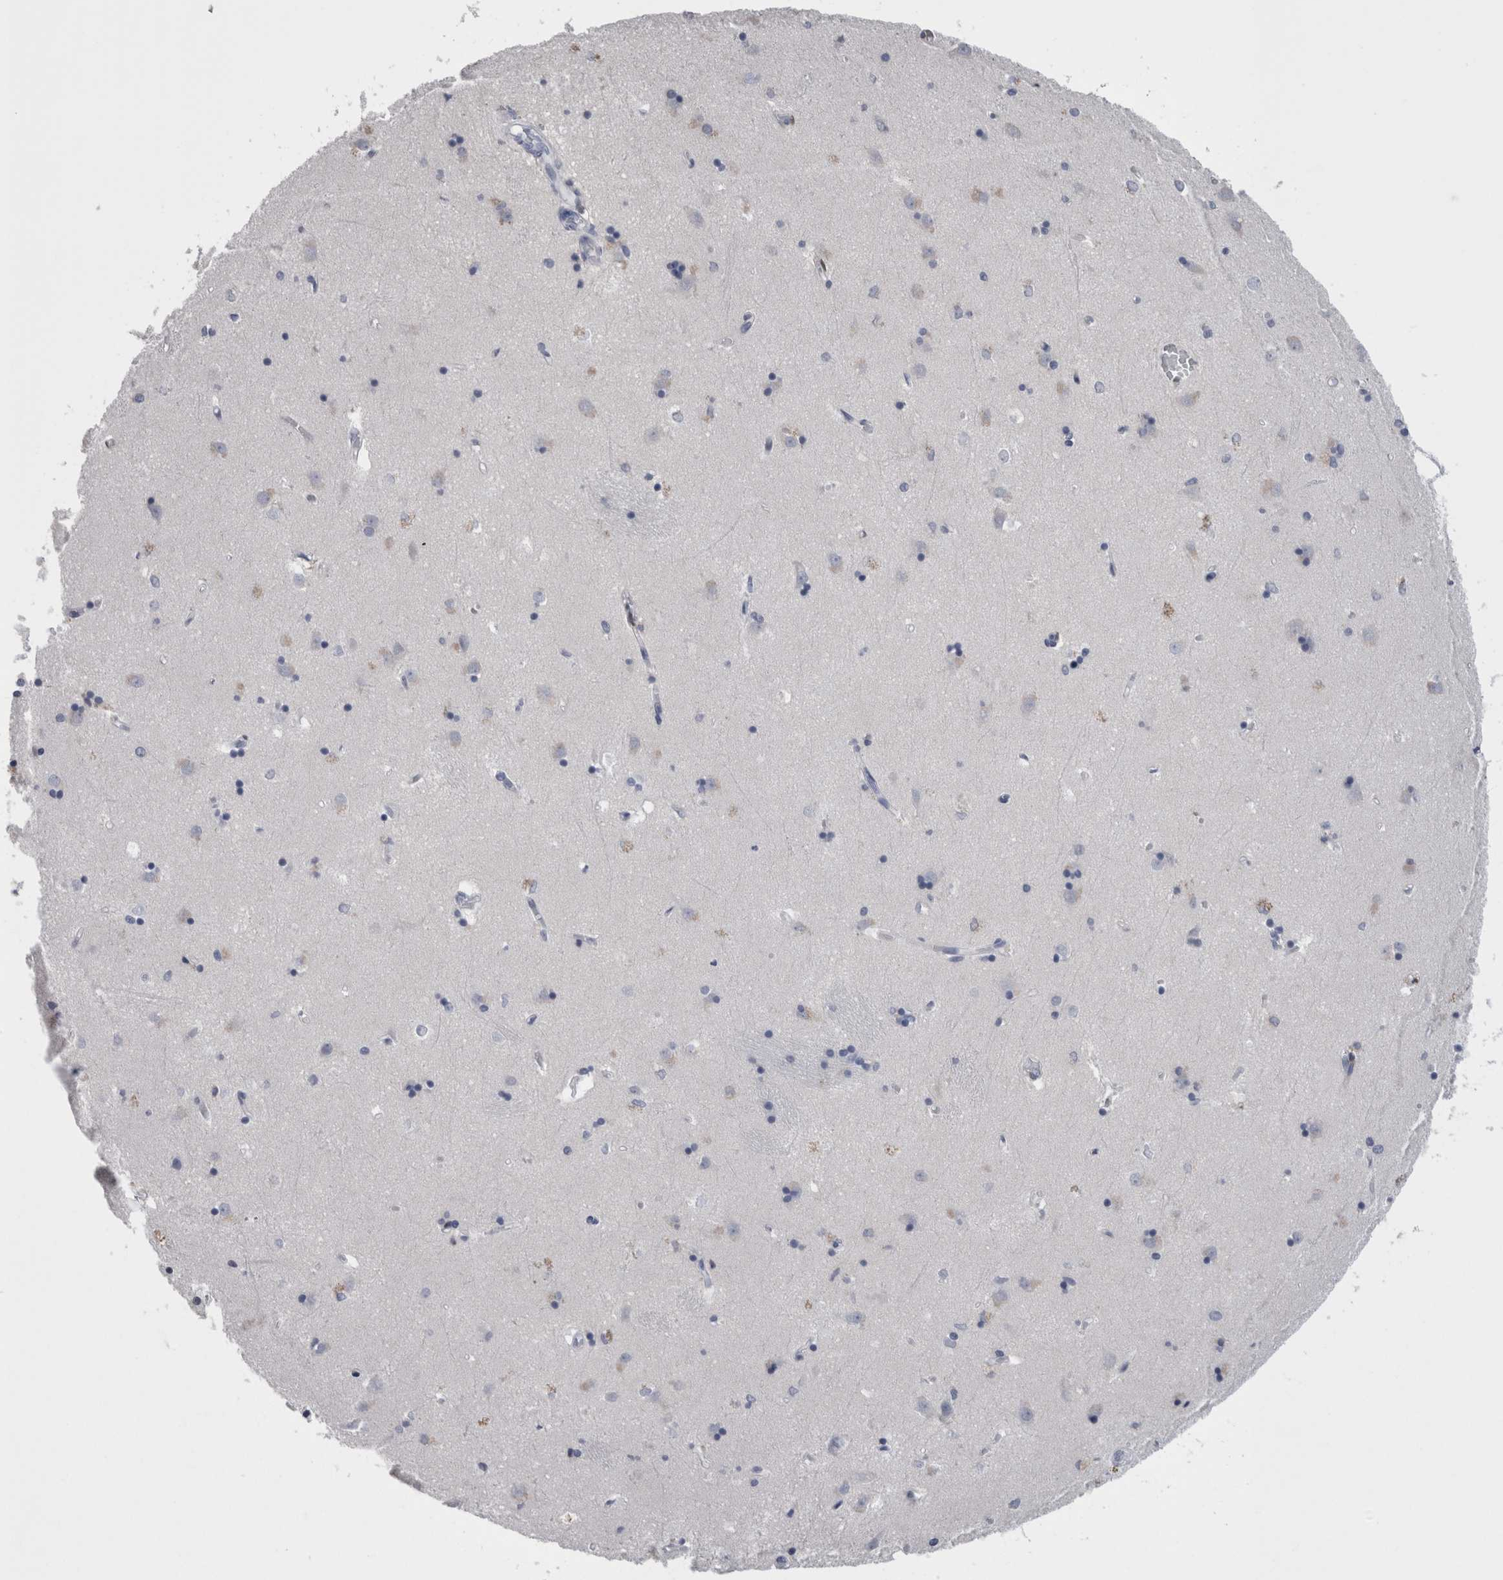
{"staining": {"intensity": "negative", "quantity": "none", "location": "none"}, "tissue": "caudate", "cell_type": "Glial cells", "image_type": "normal", "snomed": [{"axis": "morphology", "description": "Normal tissue, NOS"}, {"axis": "topography", "description": "Lateral ventricle wall"}], "caption": "Immunohistochemistry (IHC) of benign caudate exhibits no expression in glial cells.", "gene": "CA8", "patient": {"sex": "male", "age": 45}}